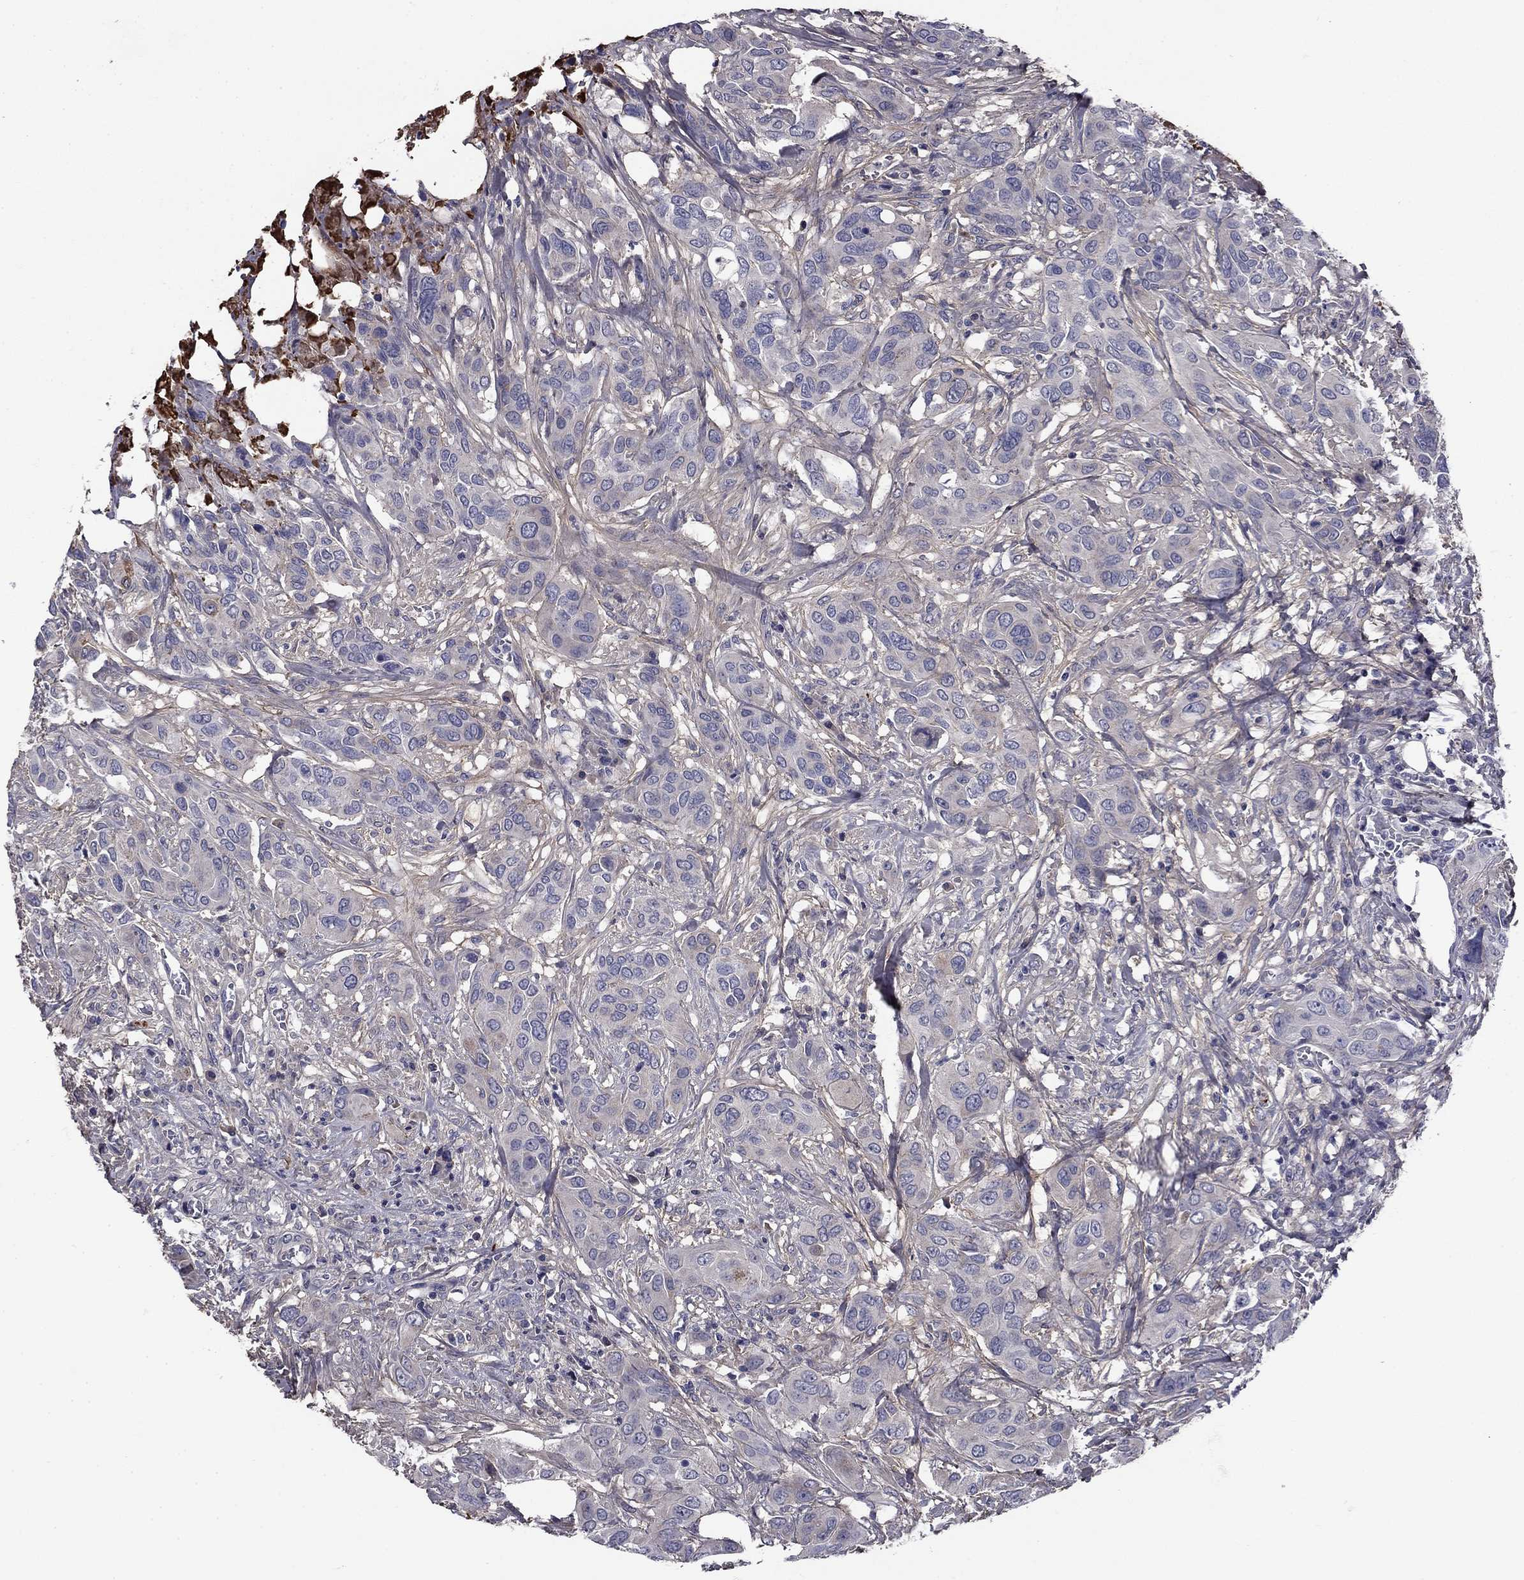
{"staining": {"intensity": "negative", "quantity": "none", "location": "none"}, "tissue": "urothelial cancer", "cell_type": "Tumor cells", "image_type": "cancer", "snomed": [{"axis": "morphology", "description": "Urothelial carcinoma, NOS"}, {"axis": "morphology", "description": "Urothelial carcinoma, High grade"}, {"axis": "topography", "description": "Urinary bladder"}], "caption": "High magnification brightfield microscopy of transitional cell carcinoma stained with DAB (brown) and counterstained with hematoxylin (blue): tumor cells show no significant expression. Brightfield microscopy of IHC stained with DAB (brown) and hematoxylin (blue), captured at high magnification.", "gene": "COL2A1", "patient": {"sex": "male", "age": 63}}